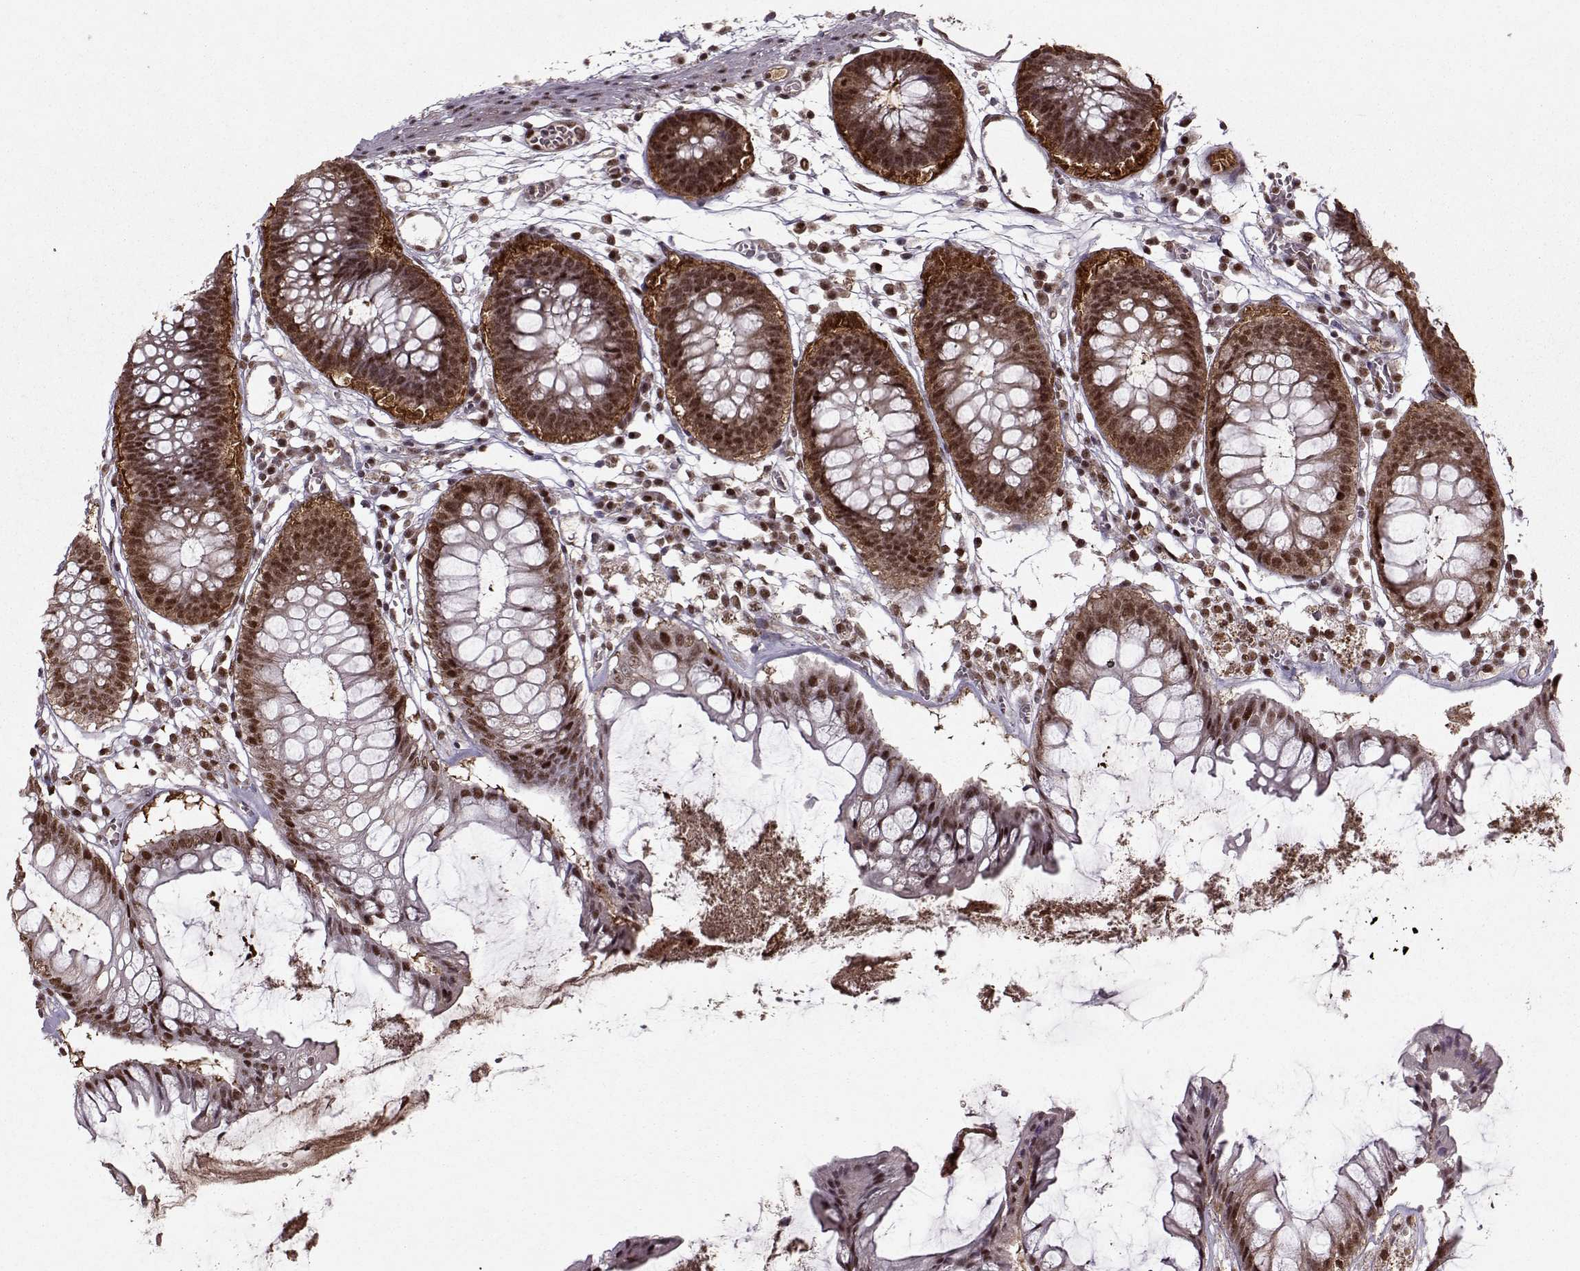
{"staining": {"intensity": "strong", "quantity": ">75%", "location": "nuclear"}, "tissue": "colon", "cell_type": "Endothelial cells", "image_type": "normal", "snomed": [{"axis": "morphology", "description": "Normal tissue, NOS"}, {"axis": "morphology", "description": "Adenocarcinoma, NOS"}, {"axis": "topography", "description": "Colon"}], "caption": "Protein expression analysis of normal human colon reveals strong nuclear staining in approximately >75% of endothelial cells. The staining was performed using DAB (3,3'-diaminobenzidine), with brown indicating positive protein expression. Nuclei are stained blue with hematoxylin.", "gene": "PSMA7", "patient": {"sex": "male", "age": 65}}